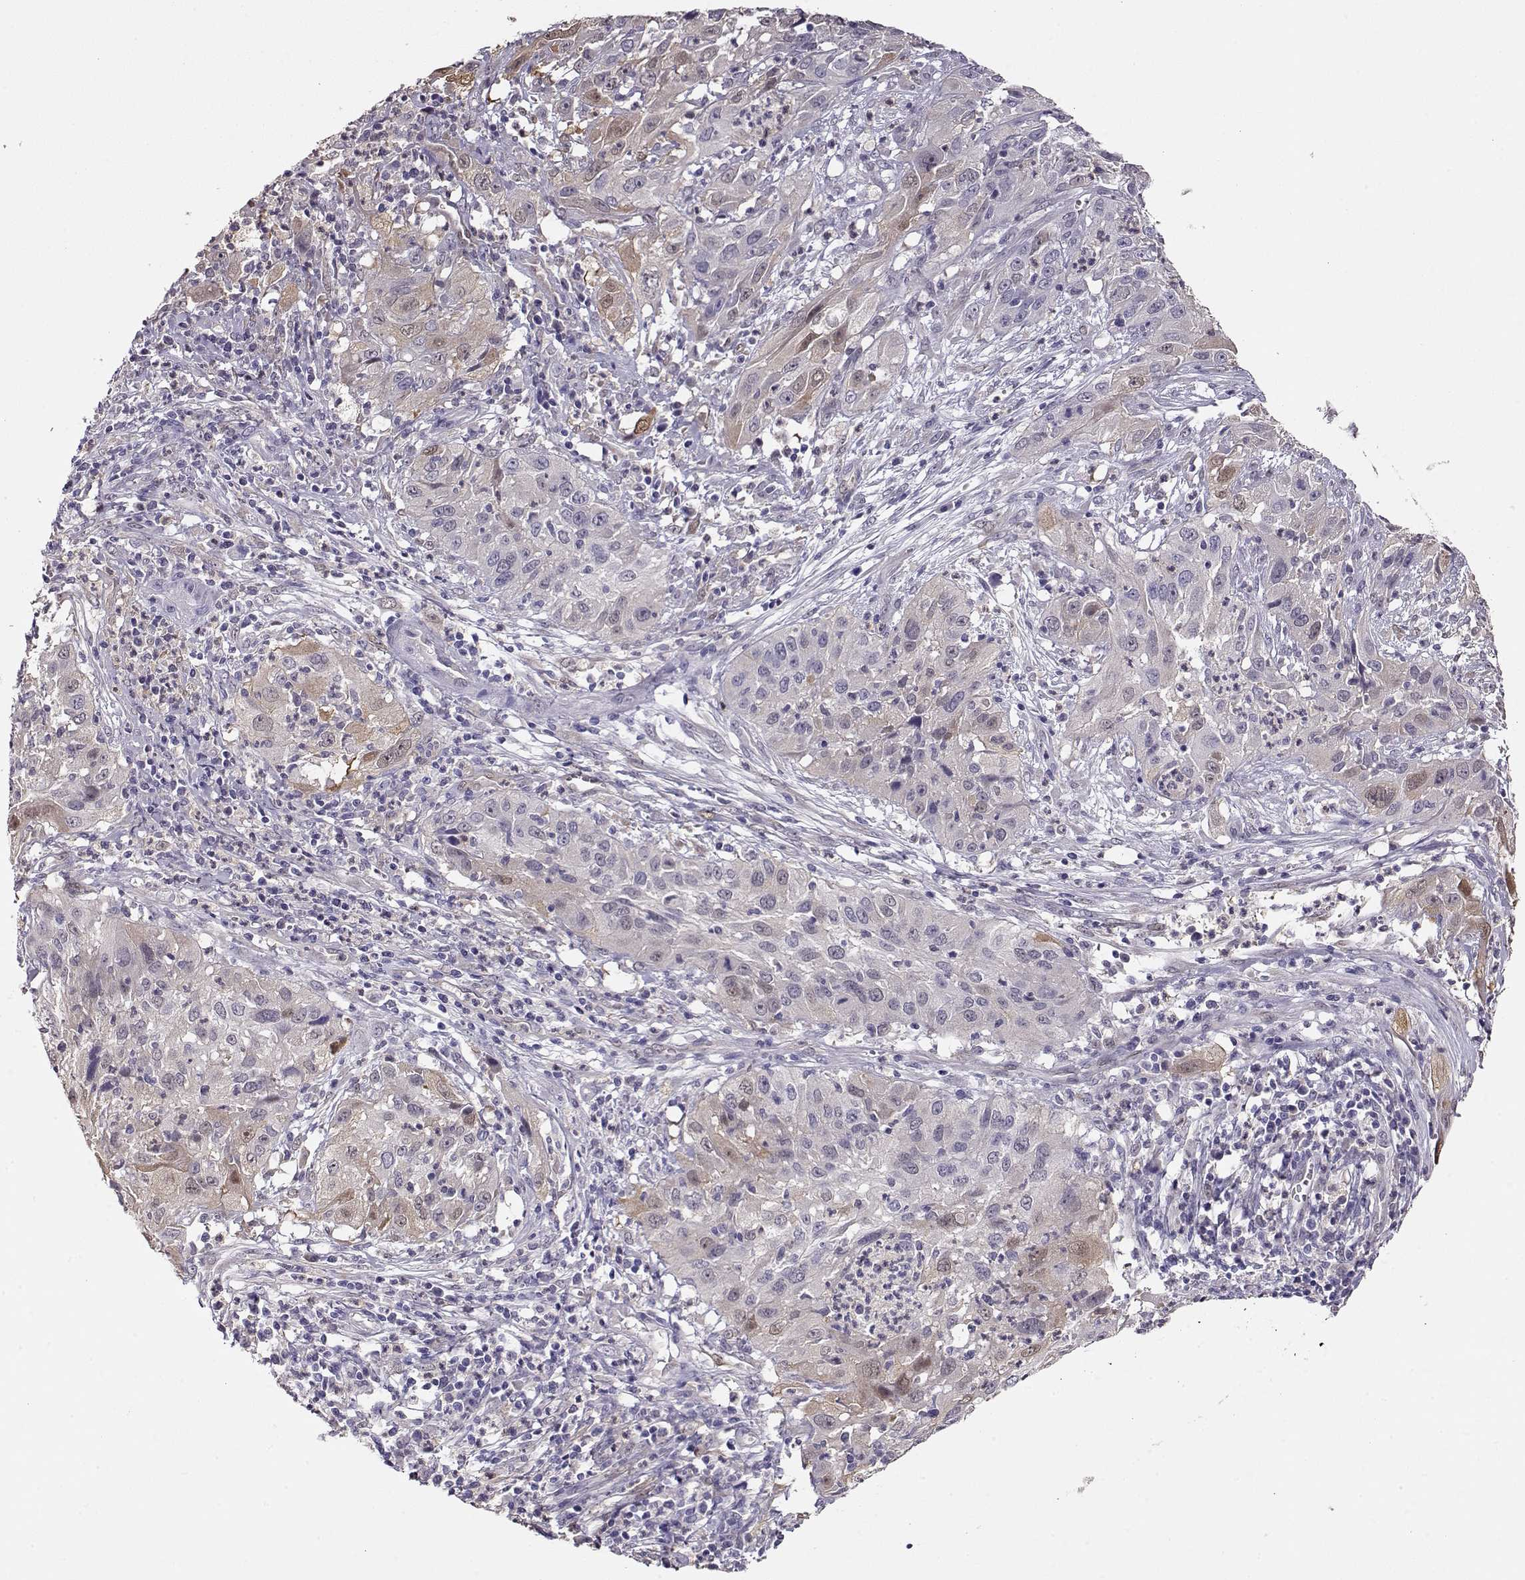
{"staining": {"intensity": "weak", "quantity": "<25%", "location": "cytoplasmic/membranous,nuclear"}, "tissue": "cervical cancer", "cell_type": "Tumor cells", "image_type": "cancer", "snomed": [{"axis": "morphology", "description": "Squamous cell carcinoma, NOS"}, {"axis": "topography", "description": "Cervix"}], "caption": "Squamous cell carcinoma (cervical) stained for a protein using immunohistochemistry (IHC) demonstrates no expression tumor cells.", "gene": "CCR8", "patient": {"sex": "female", "age": 32}}